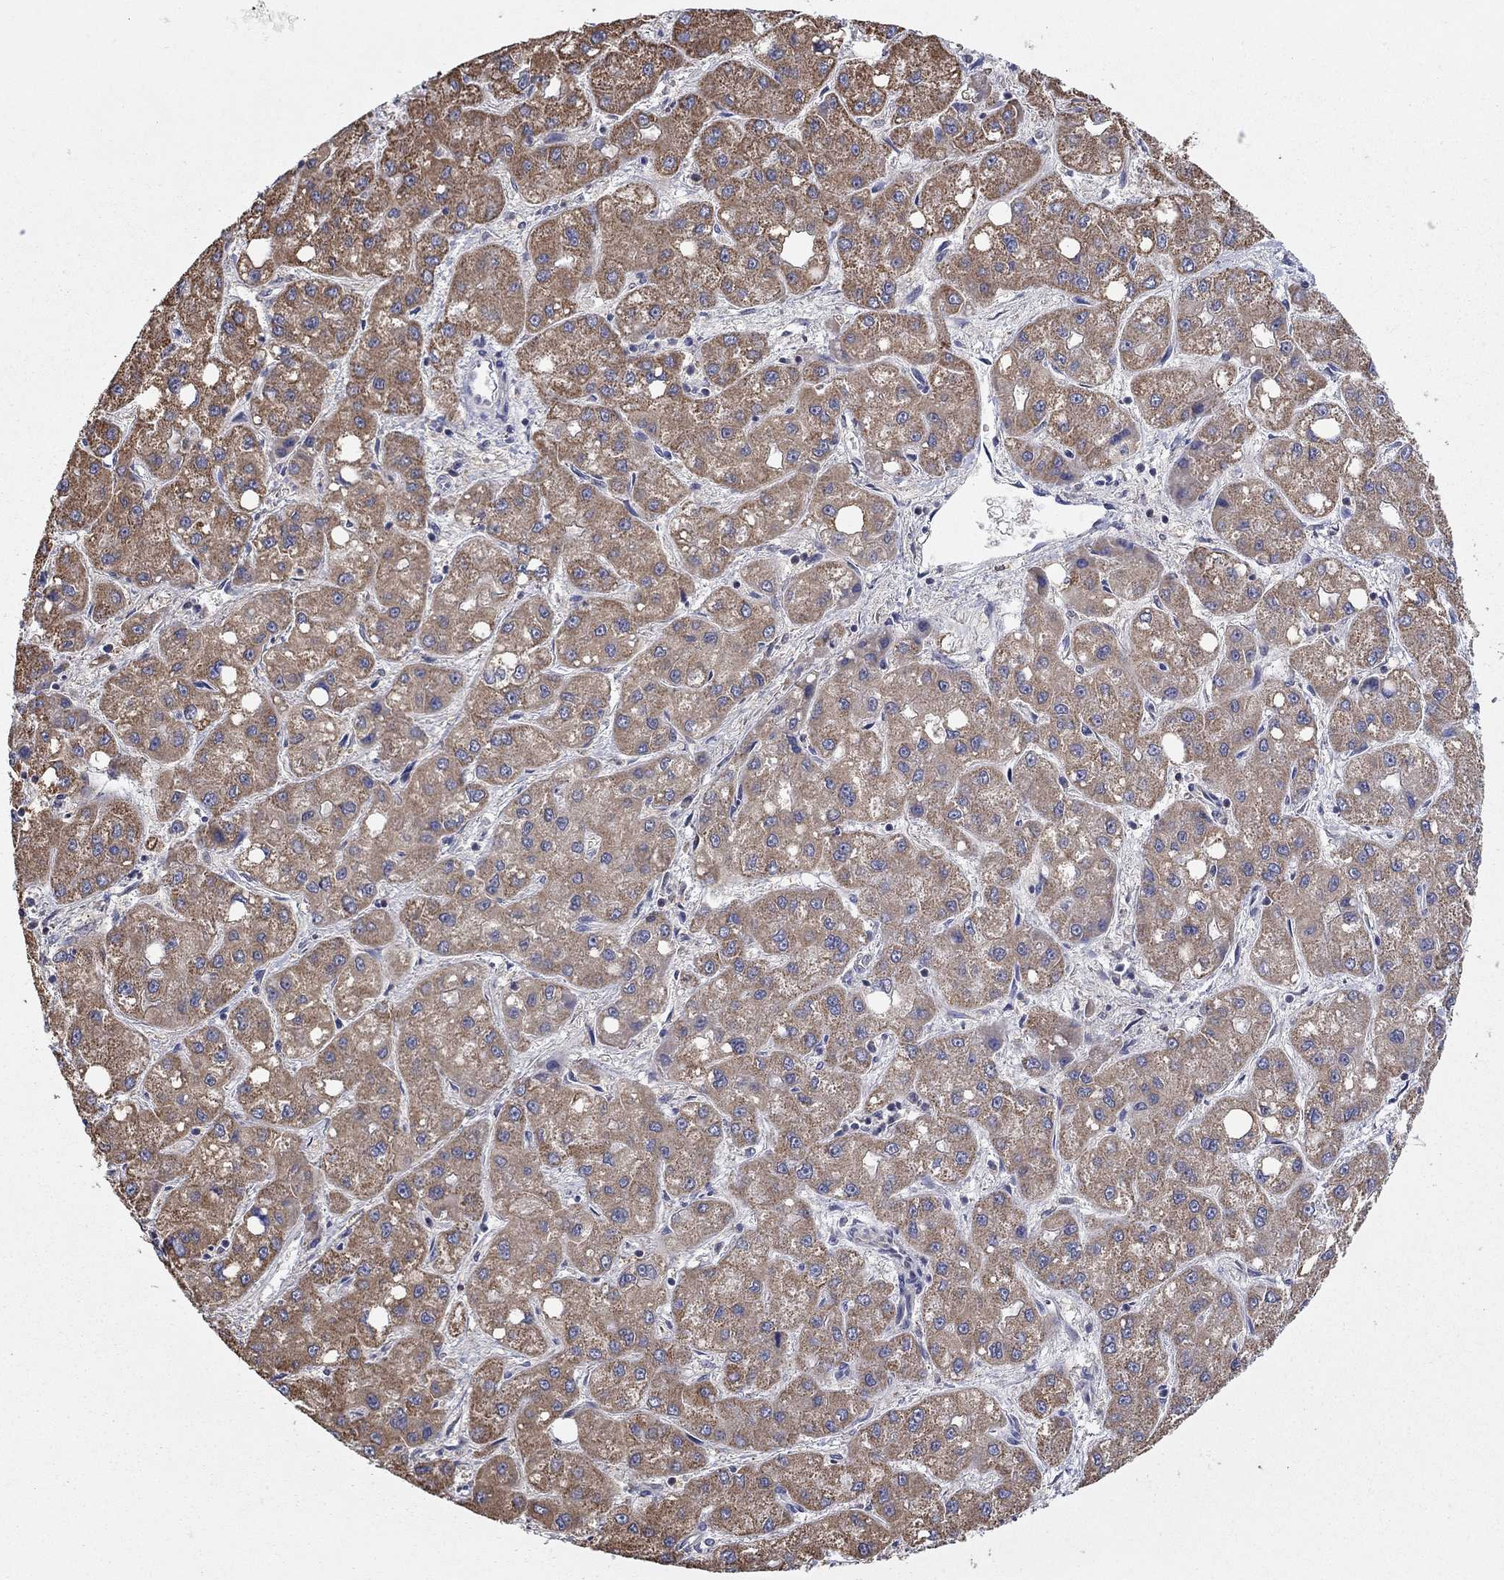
{"staining": {"intensity": "moderate", "quantity": ">75%", "location": "cytoplasmic/membranous"}, "tissue": "liver cancer", "cell_type": "Tumor cells", "image_type": "cancer", "snomed": [{"axis": "morphology", "description": "Carcinoma, Hepatocellular, NOS"}, {"axis": "topography", "description": "Liver"}], "caption": "Hepatocellular carcinoma (liver) stained with a brown dye reveals moderate cytoplasmic/membranous positive positivity in approximately >75% of tumor cells.", "gene": "HPS5", "patient": {"sex": "male", "age": 73}}